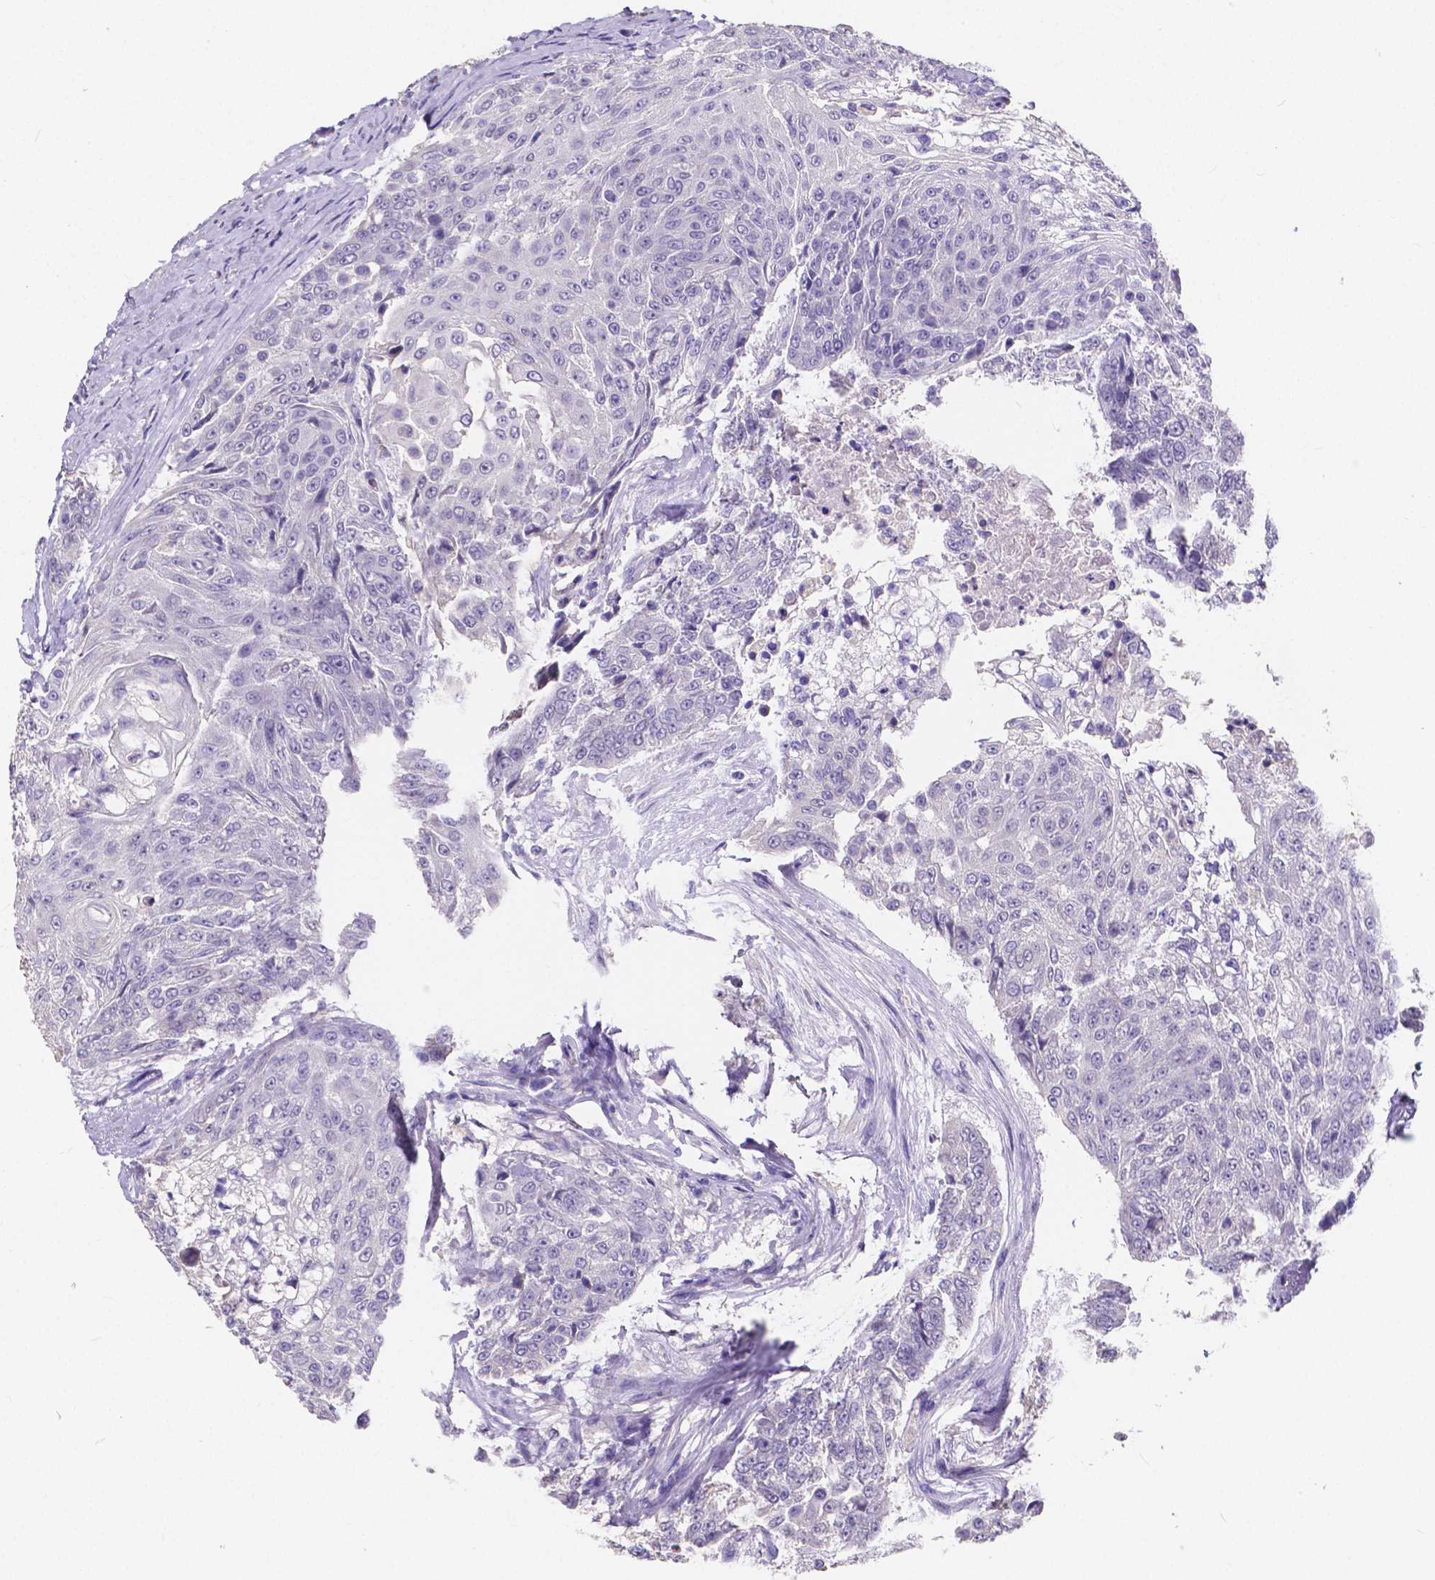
{"staining": {"intensity": "negative", "quantity": "none", "location": "none"}, "tissue": "urothelial cancer", "cell_type": "Tumor cells", "image_type": "cancer", "snomed": [{"axis": "morphology", "description": "Urothelial carcinoma, High grade"}, {"axis": "topography", "description": "Urinary bladder"}], "caption": "Histopathology image shows no significant protein expression in tumor cells of urothelial cancer.", "gene": "ATP6V1D", "patient": {"sex": "female", "age": 63}}